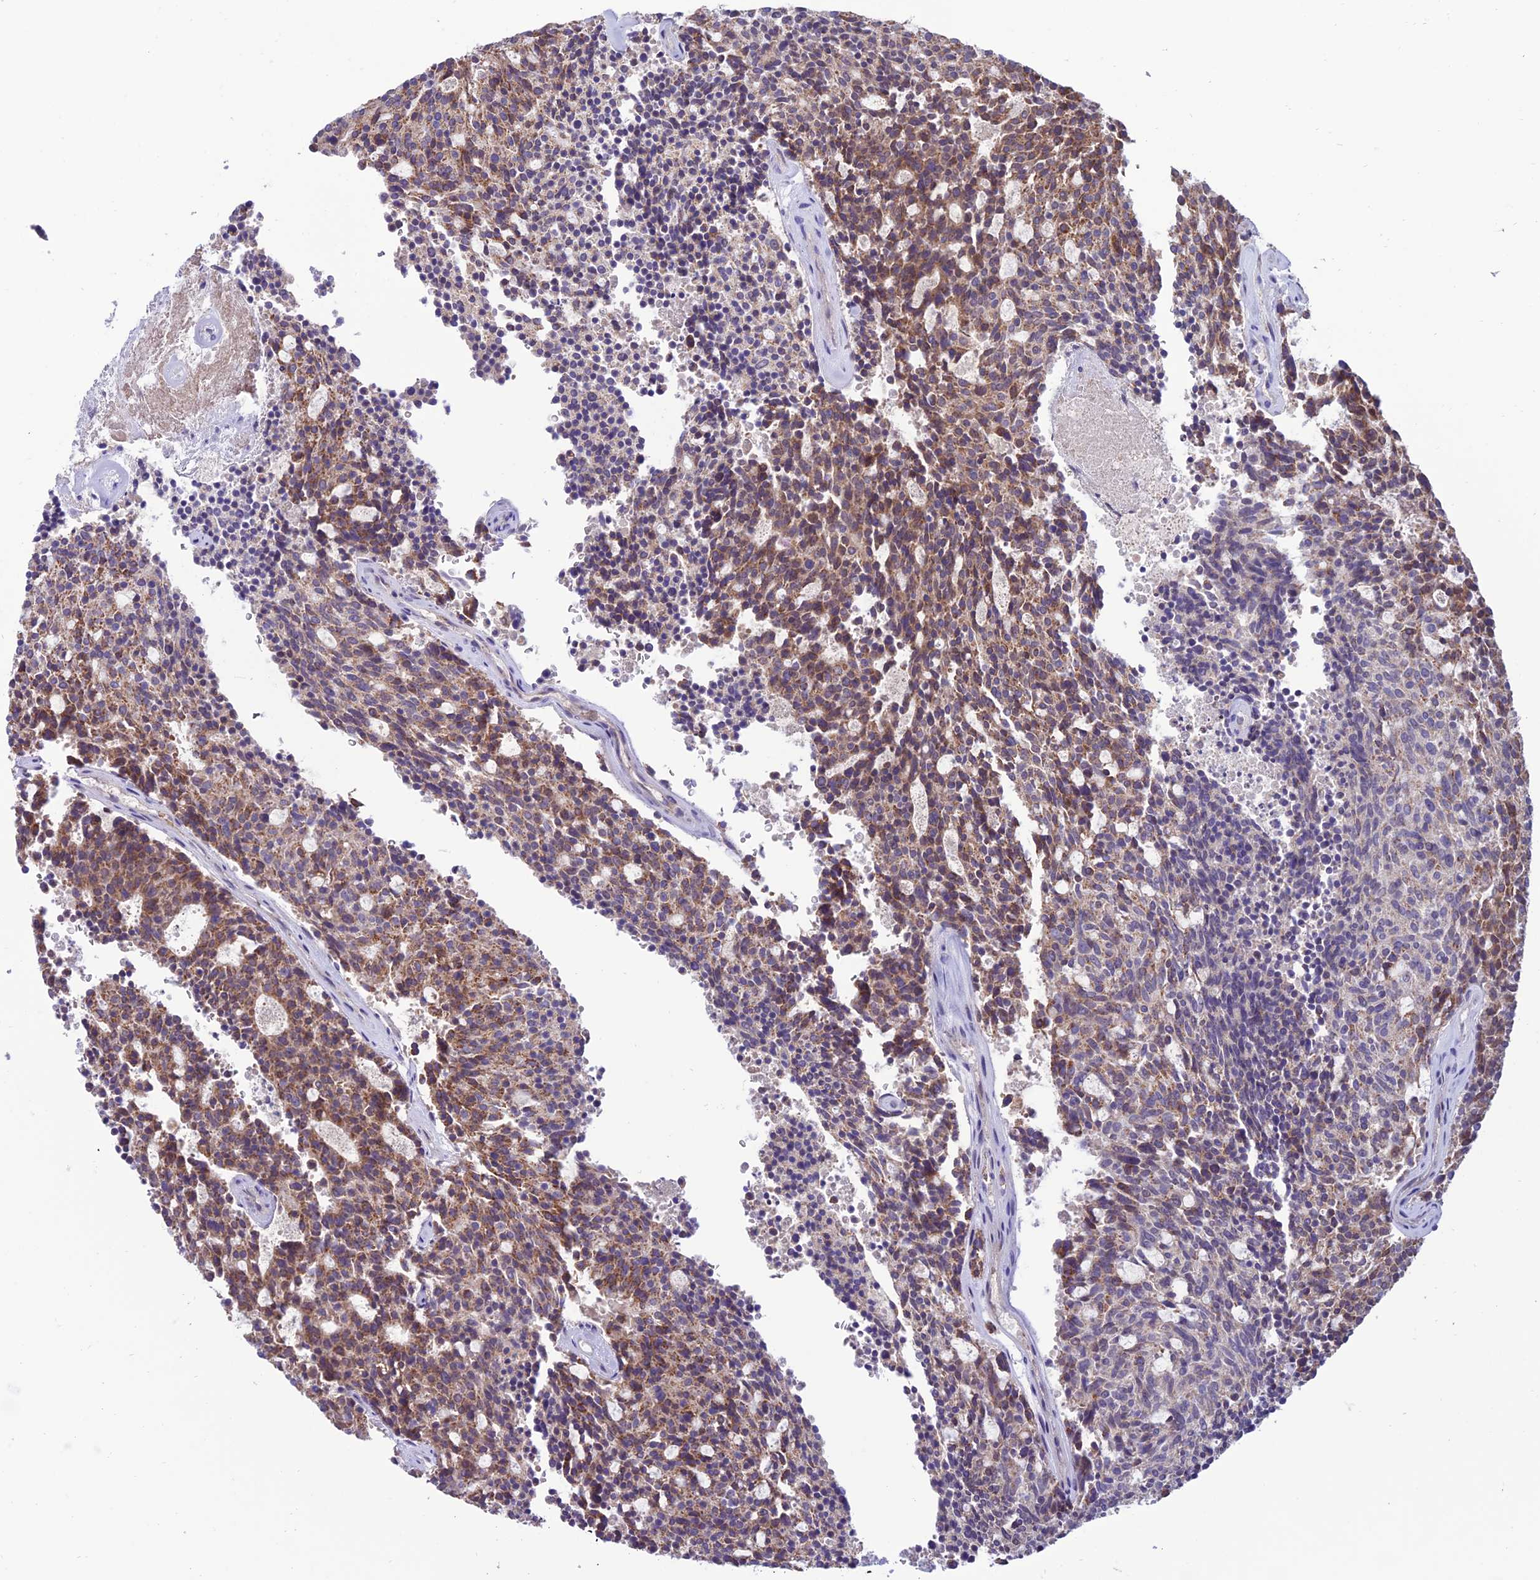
{"staining": {"intensity": "moderate", "quantity": "25%-75%", "location": "cytoplasmic/membranous"}, "tissue": "carcinoid", "cell_type": "Tumor cells", "image_type": "cancer", "snomed": [{"axis": "morphology", "description": "Carcinoid, malignant, NOS"}, {"axis": "topography", "description": "Pancreas"}], "caption": "Carcinoid tissue demonstrates moderate cytoplasmic/membranous expression in about 25%-75% of tumor cells, visualized by immunohistochemistry.", "gene": "SLC10A1", "patient": {"sex": "female", "age": 54}}